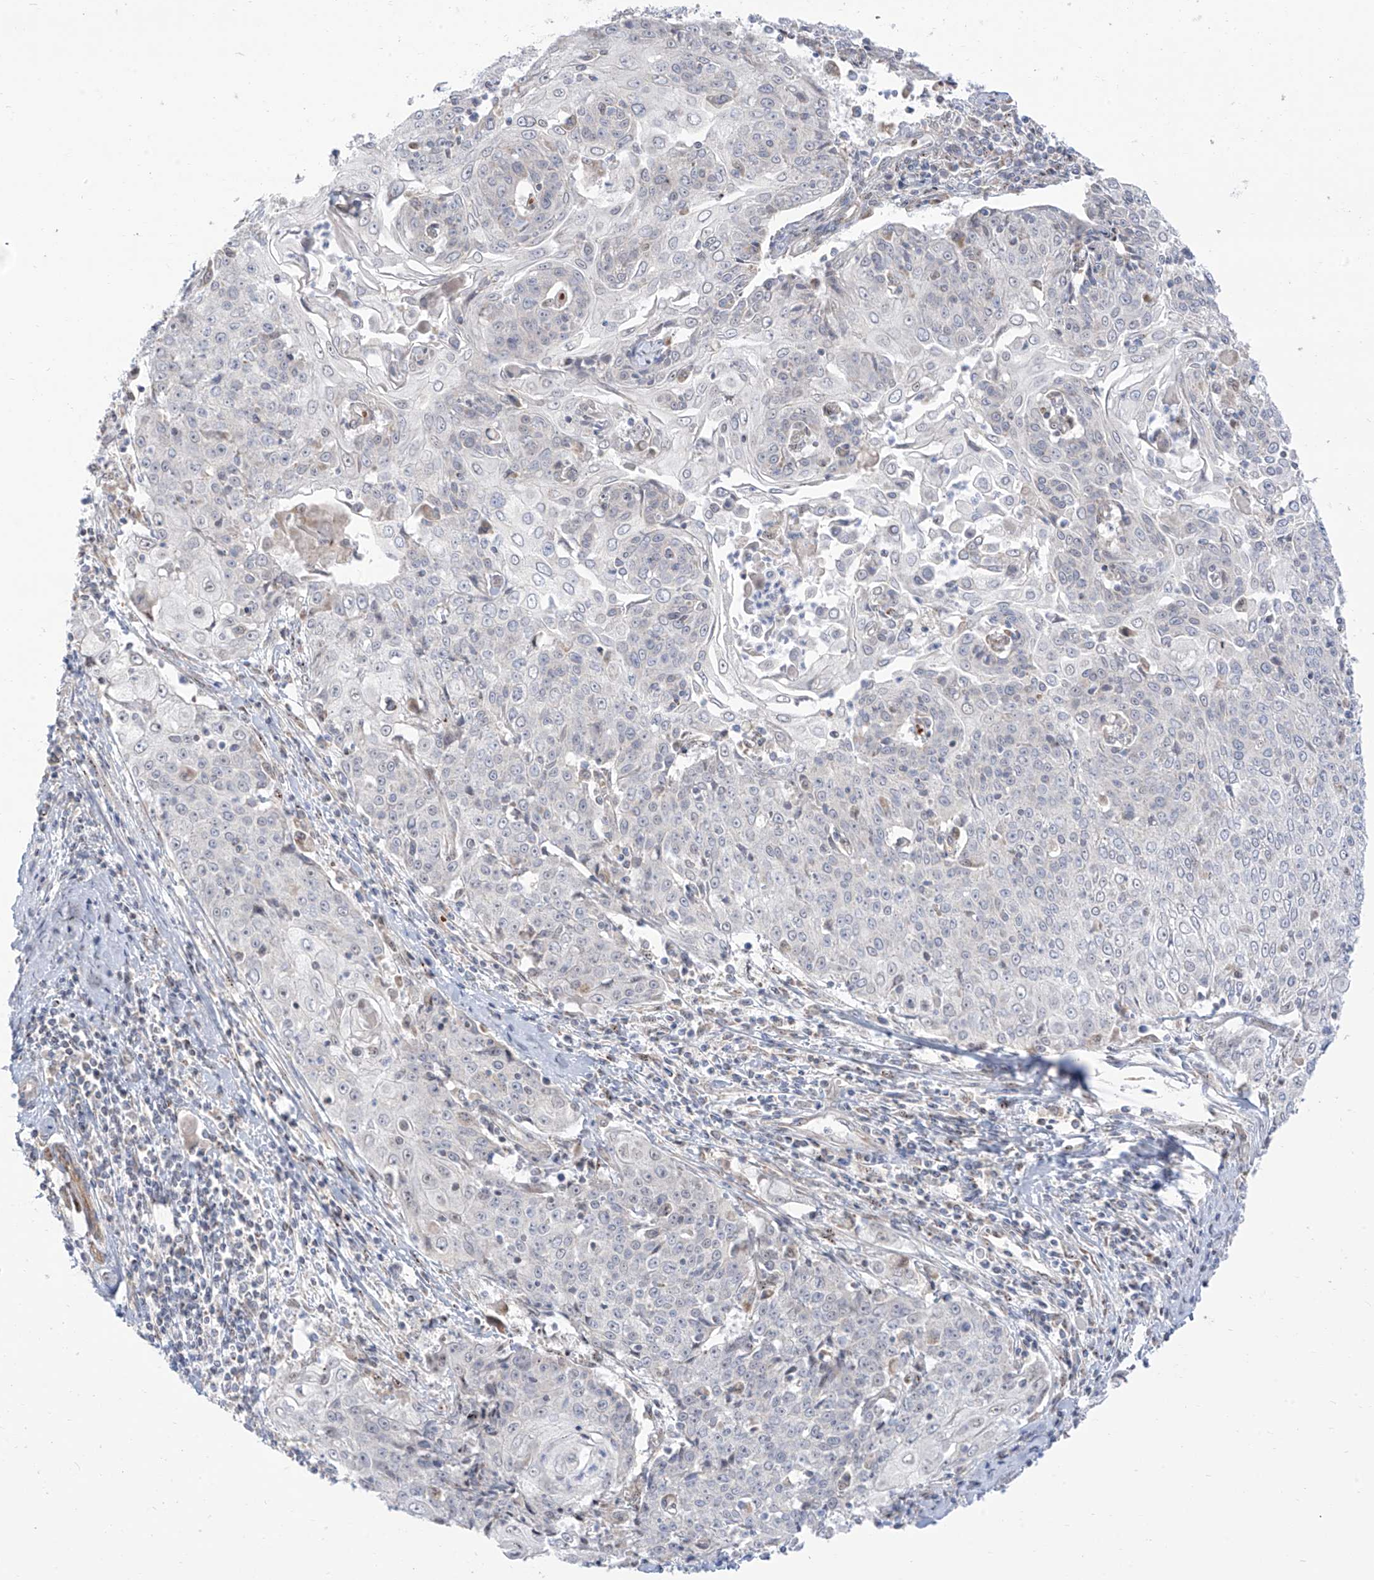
{"staining": {"intensity": "negative", "quantity": "none", "location": "none"}, "tissue": "cervical cancer", "cell_type": "Tumor cells", "image_type": "cancer", "snomed": [{"axis": "morphology", "description": "Squamous cell carcinoma, NOS"}, {"axis": "topography", "description": "Cervix"}], "caption": "Protein analysis of cervical squamous cell carcinoma demonstrates no significant expression in tumor cells.", "gene": "ARHGEF40", "patient": {"sex": "female", "age": 48}}